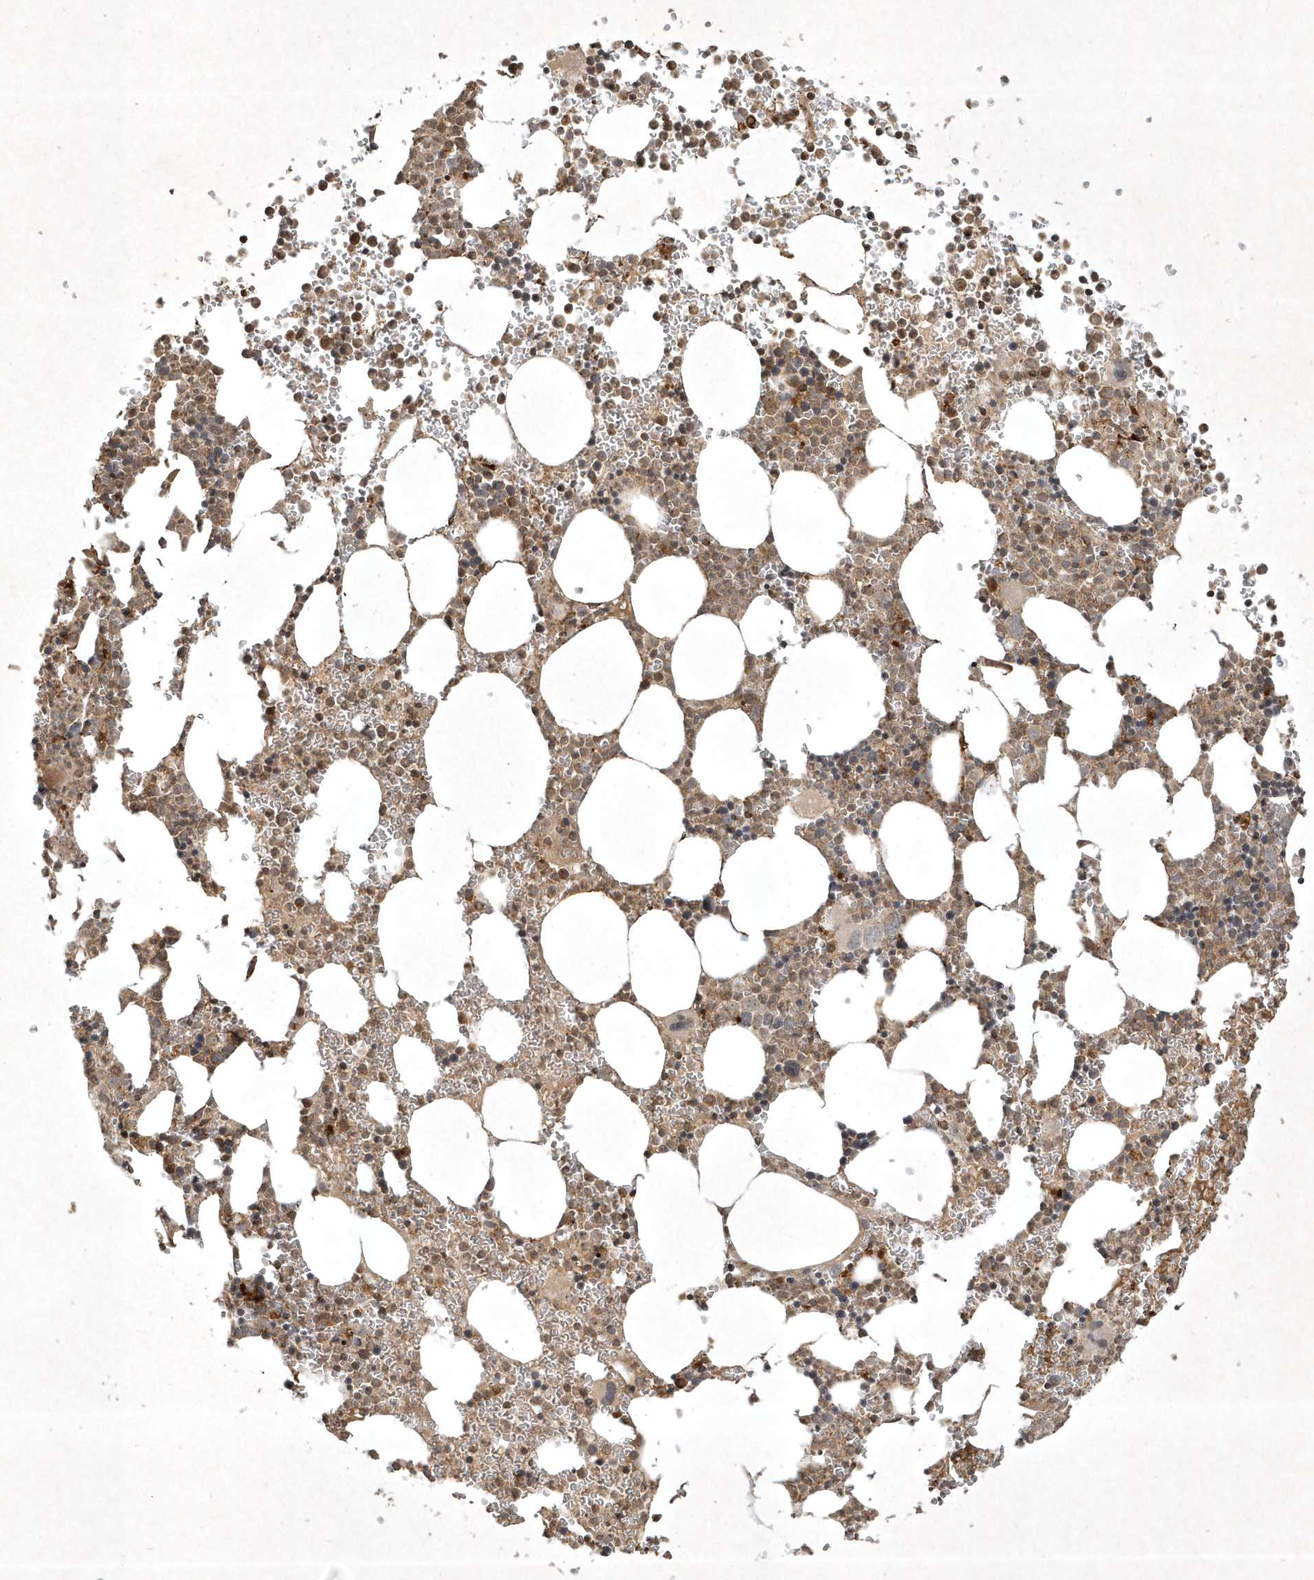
{"staining": {"intensity": "moderate", "quantity": ">75%", "location": "cytoplasmic/membranous"}, "tissue": "bone marrow", "cell_type": "Hematopoietic cells", "image_type": "normal", "snomed": [{"axis": "morphology", "description": "Normal tissue, NOS"}, {"axis": "topography", "description": "Bone marrow"}], "caption": "This image exhibits immunohistochemistry (IHC) staining of unremarkable human bone marrow, with medium moderate cytoplasmic/membranous positivity in approximately >75% of hematopoietic cells.", "gene": "PLTP", "patient": {"sex": "female", "age": 78}}